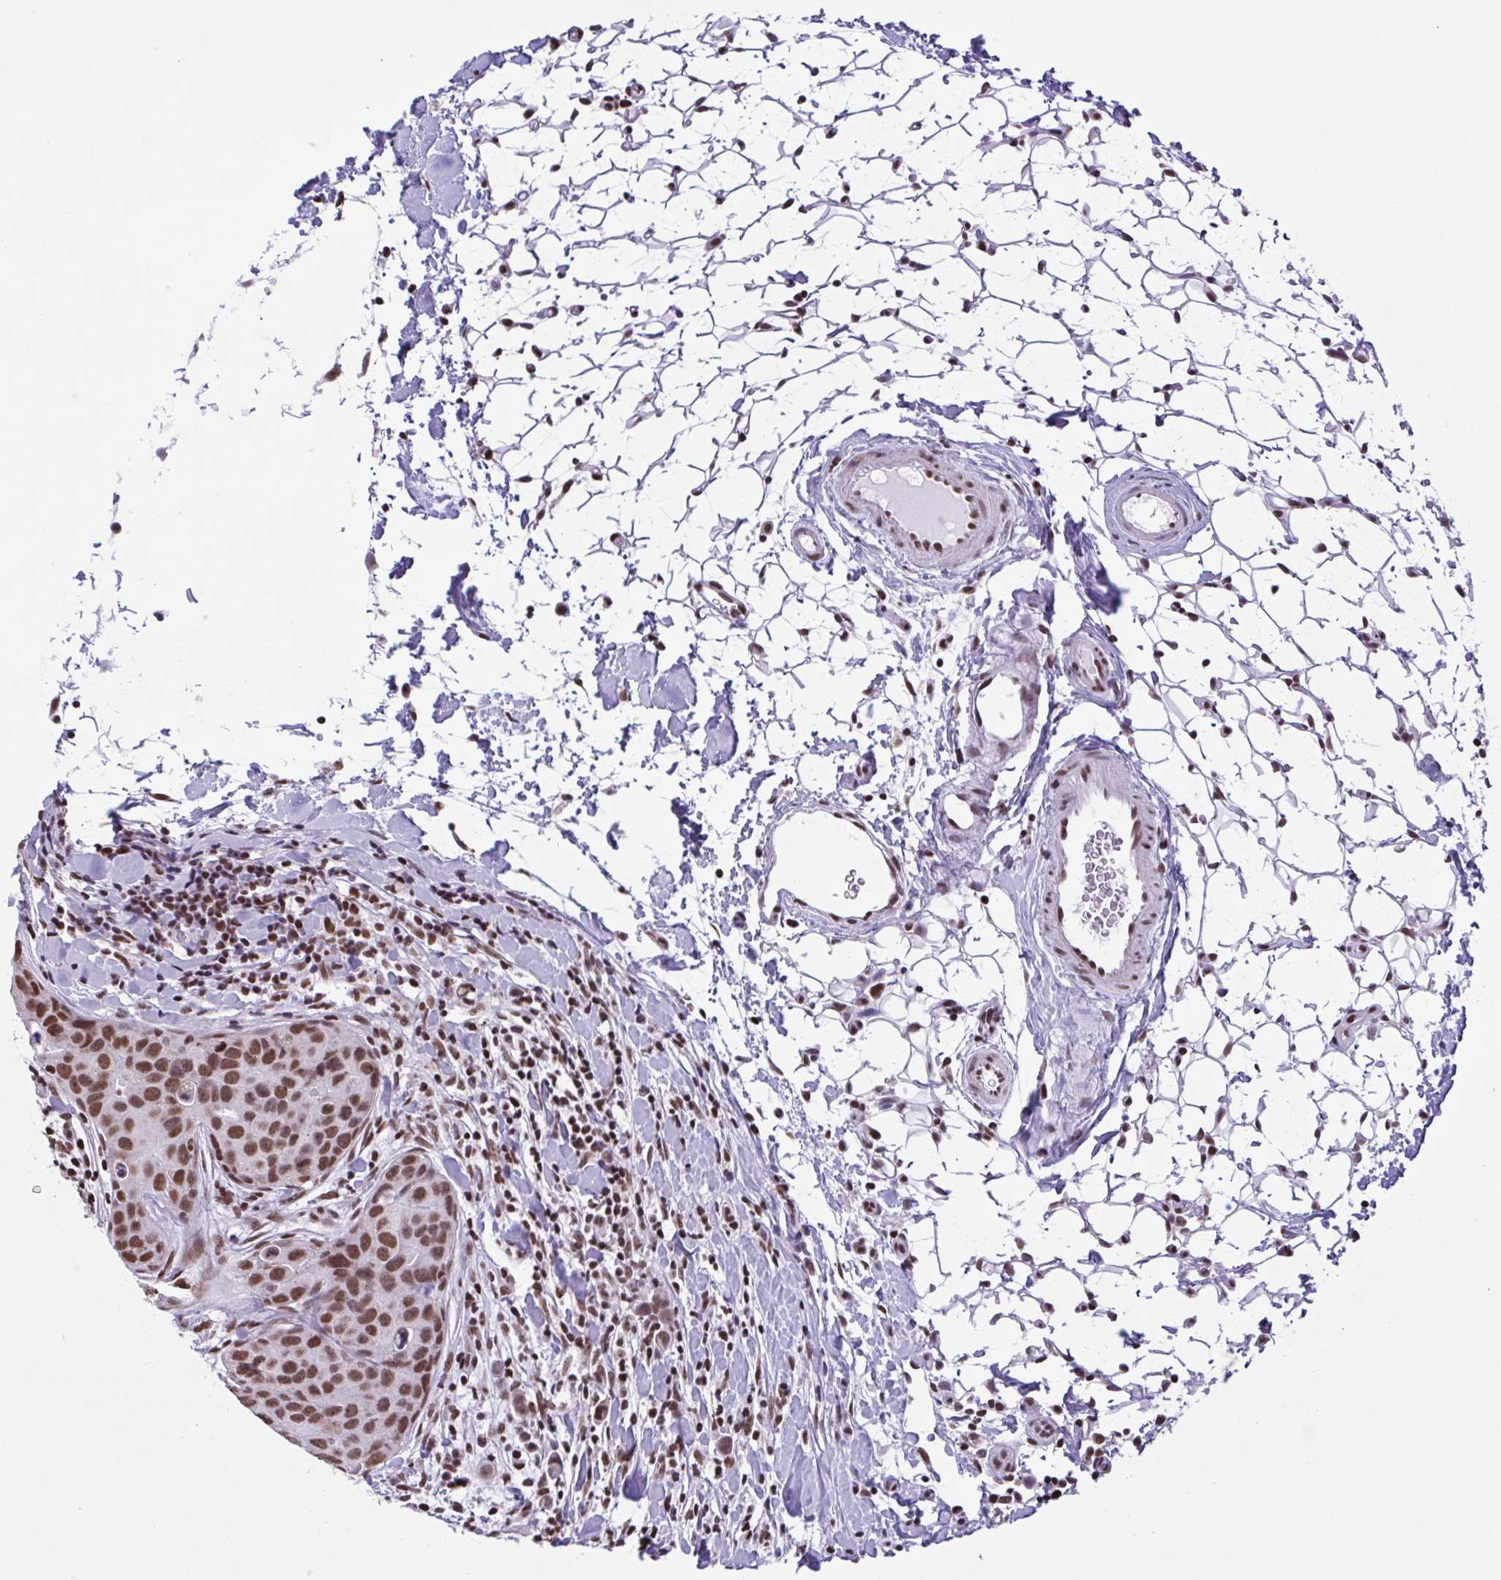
{"staining": {"intensity": "strong", "quantity": ">75%", "location": "nuclear"}, "tissue": "breast cancer", "cell_type": "Tumor cells", "image_type": "cancer", "snomed": [{"axis": "morphology", "description": "Duct carcinoma"}, {"axis": "topography", "description": "Breast"}], "caption": "Human breast cancer stained with a protein marker displays strong staining in tumor cells.", "gene": "TIMM21", "patient": {"sex": "female", "age": 24}}